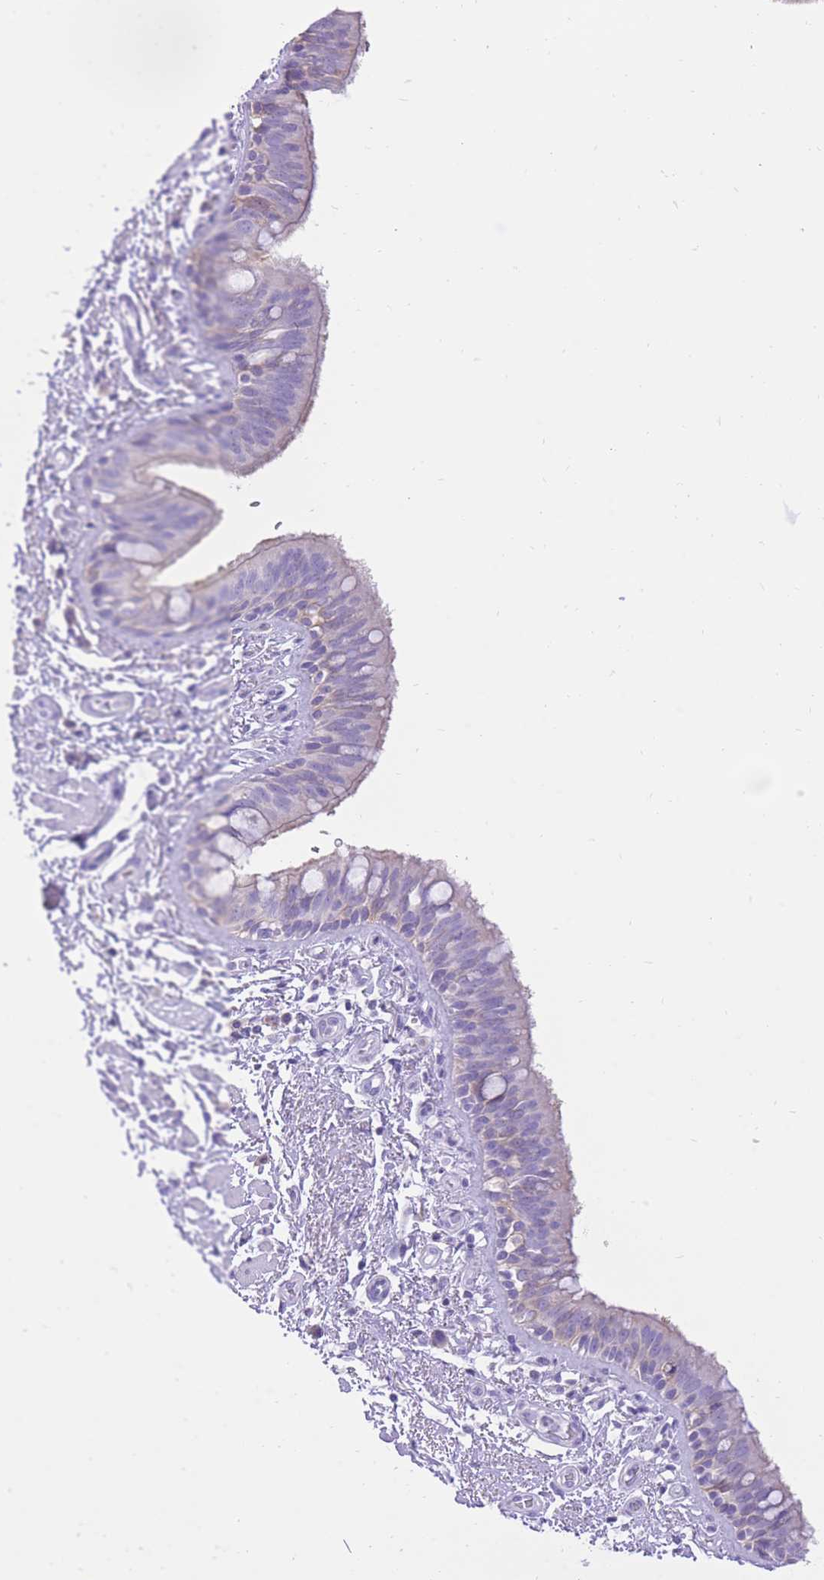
{"staining": {"intensity": "weak", "quantity": "<25%", "location": "cytoplasmic/membranous"}, "tissue": "bronchus", "cell_type": "Respiratory epithelial cells", "image_type": "normal", "snomed": [{"axis": "morphology", "description": "Normal tissue, NOS"}, {"axis": "morphology", "description": "Neoplasm, uncertain whether benign or malignant"}, {"axis": "topography", "description": "Bronchus"}, {"axis": "topography", "description": "Lung"}], "caption": "This is an immunohistochemistry histopathology image of benign human bronchus. There is no expression in respiratory epithelial cells.", "gene": "SLC4A4", "patient": {"sex": "male", "age": 55}}